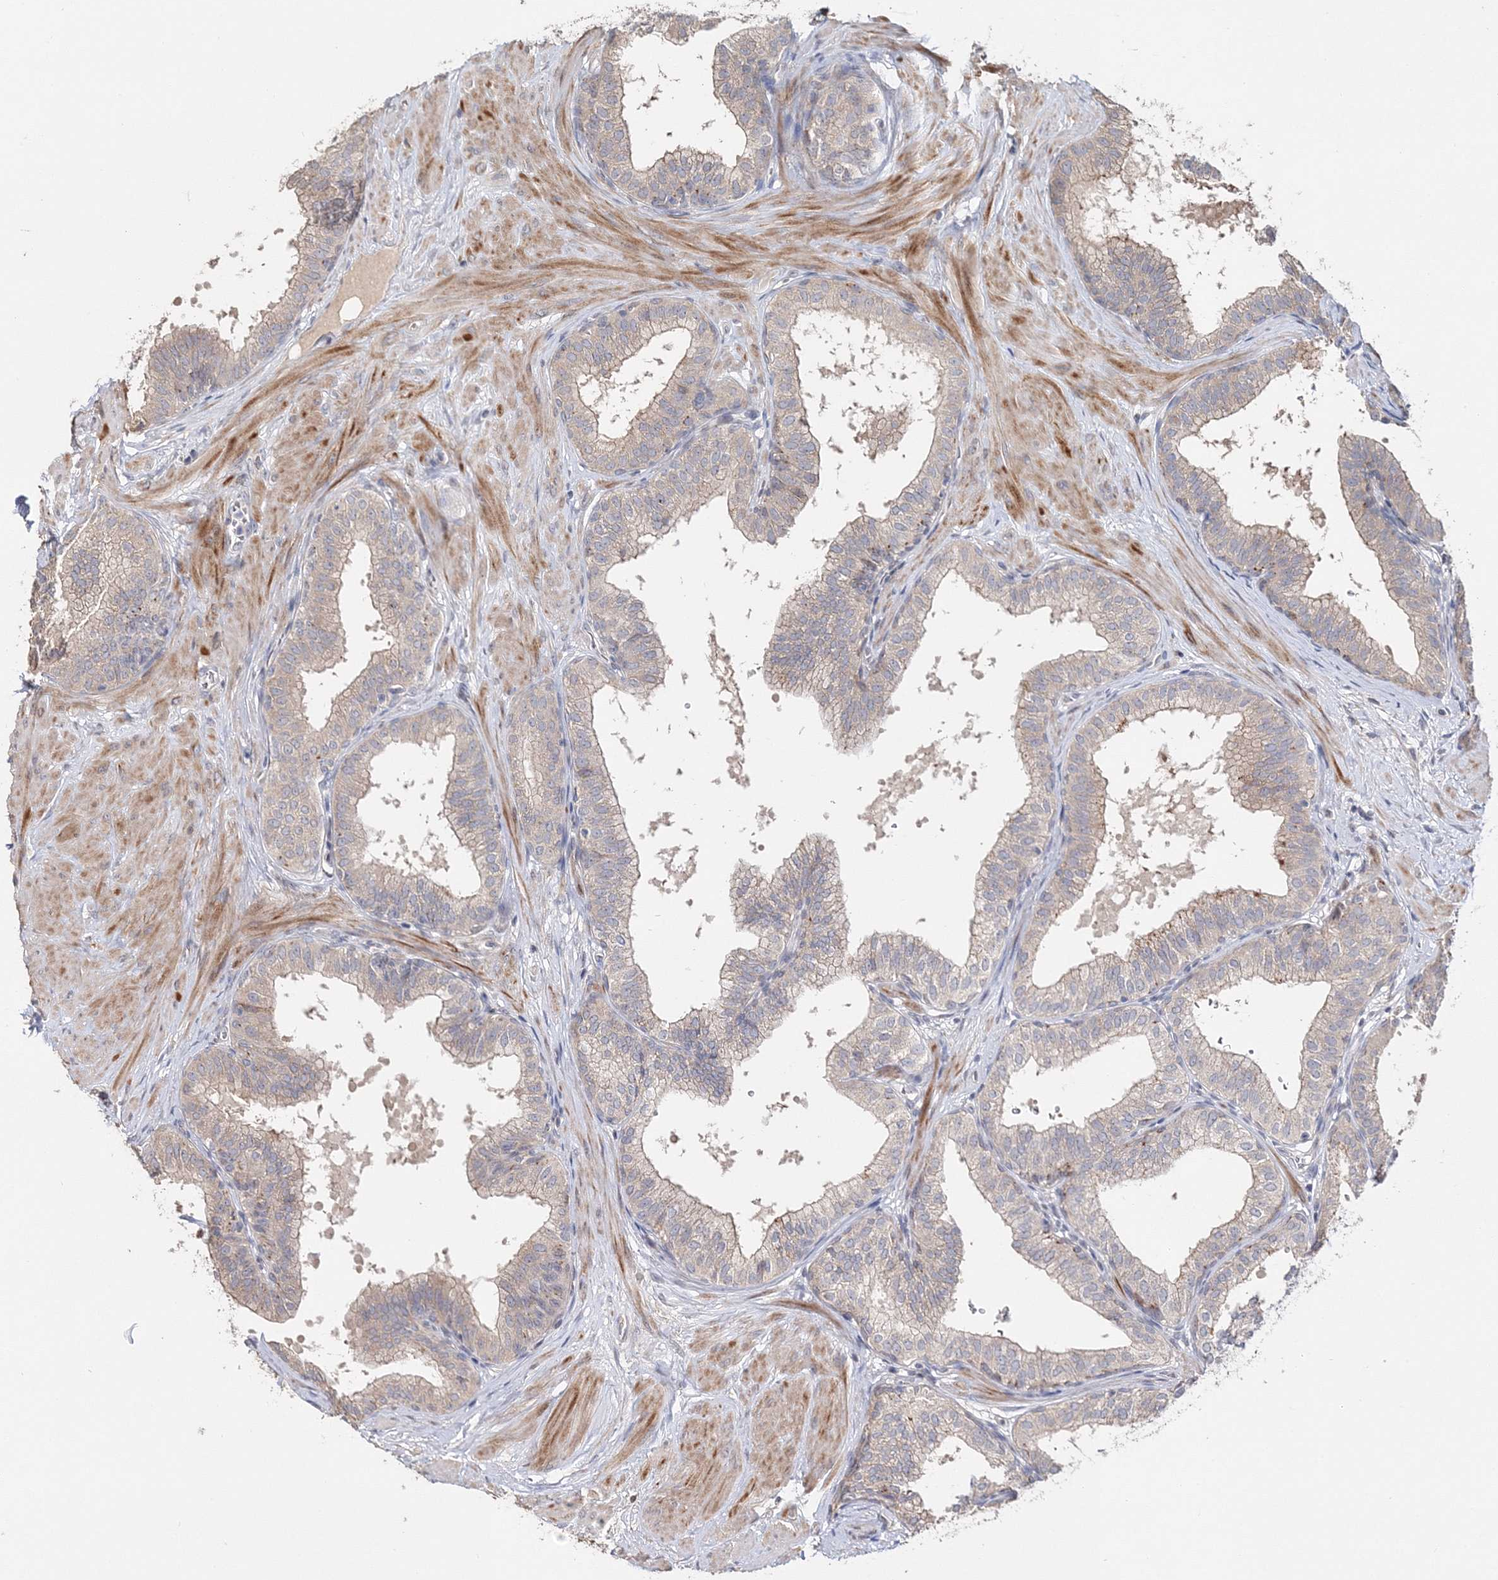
{"staining": {"intensity": "weak", "quantity": "<25%", "location": "cytoplasmic/membranous"}, "tissue": "prostate", "cell_type": "Glandular cells", "image_type": "normal", "snomed": [{"axis": "morphology", "description": "Normal tissue, NOS"}, {"axis": "topography", "description": "Prostate"}], "caption": "Immunohistochemical staining of normal prostate shows no significant staining in glandular cells.", "gene": "GJB5", "patient": {"sex": "male", "age": 60}}